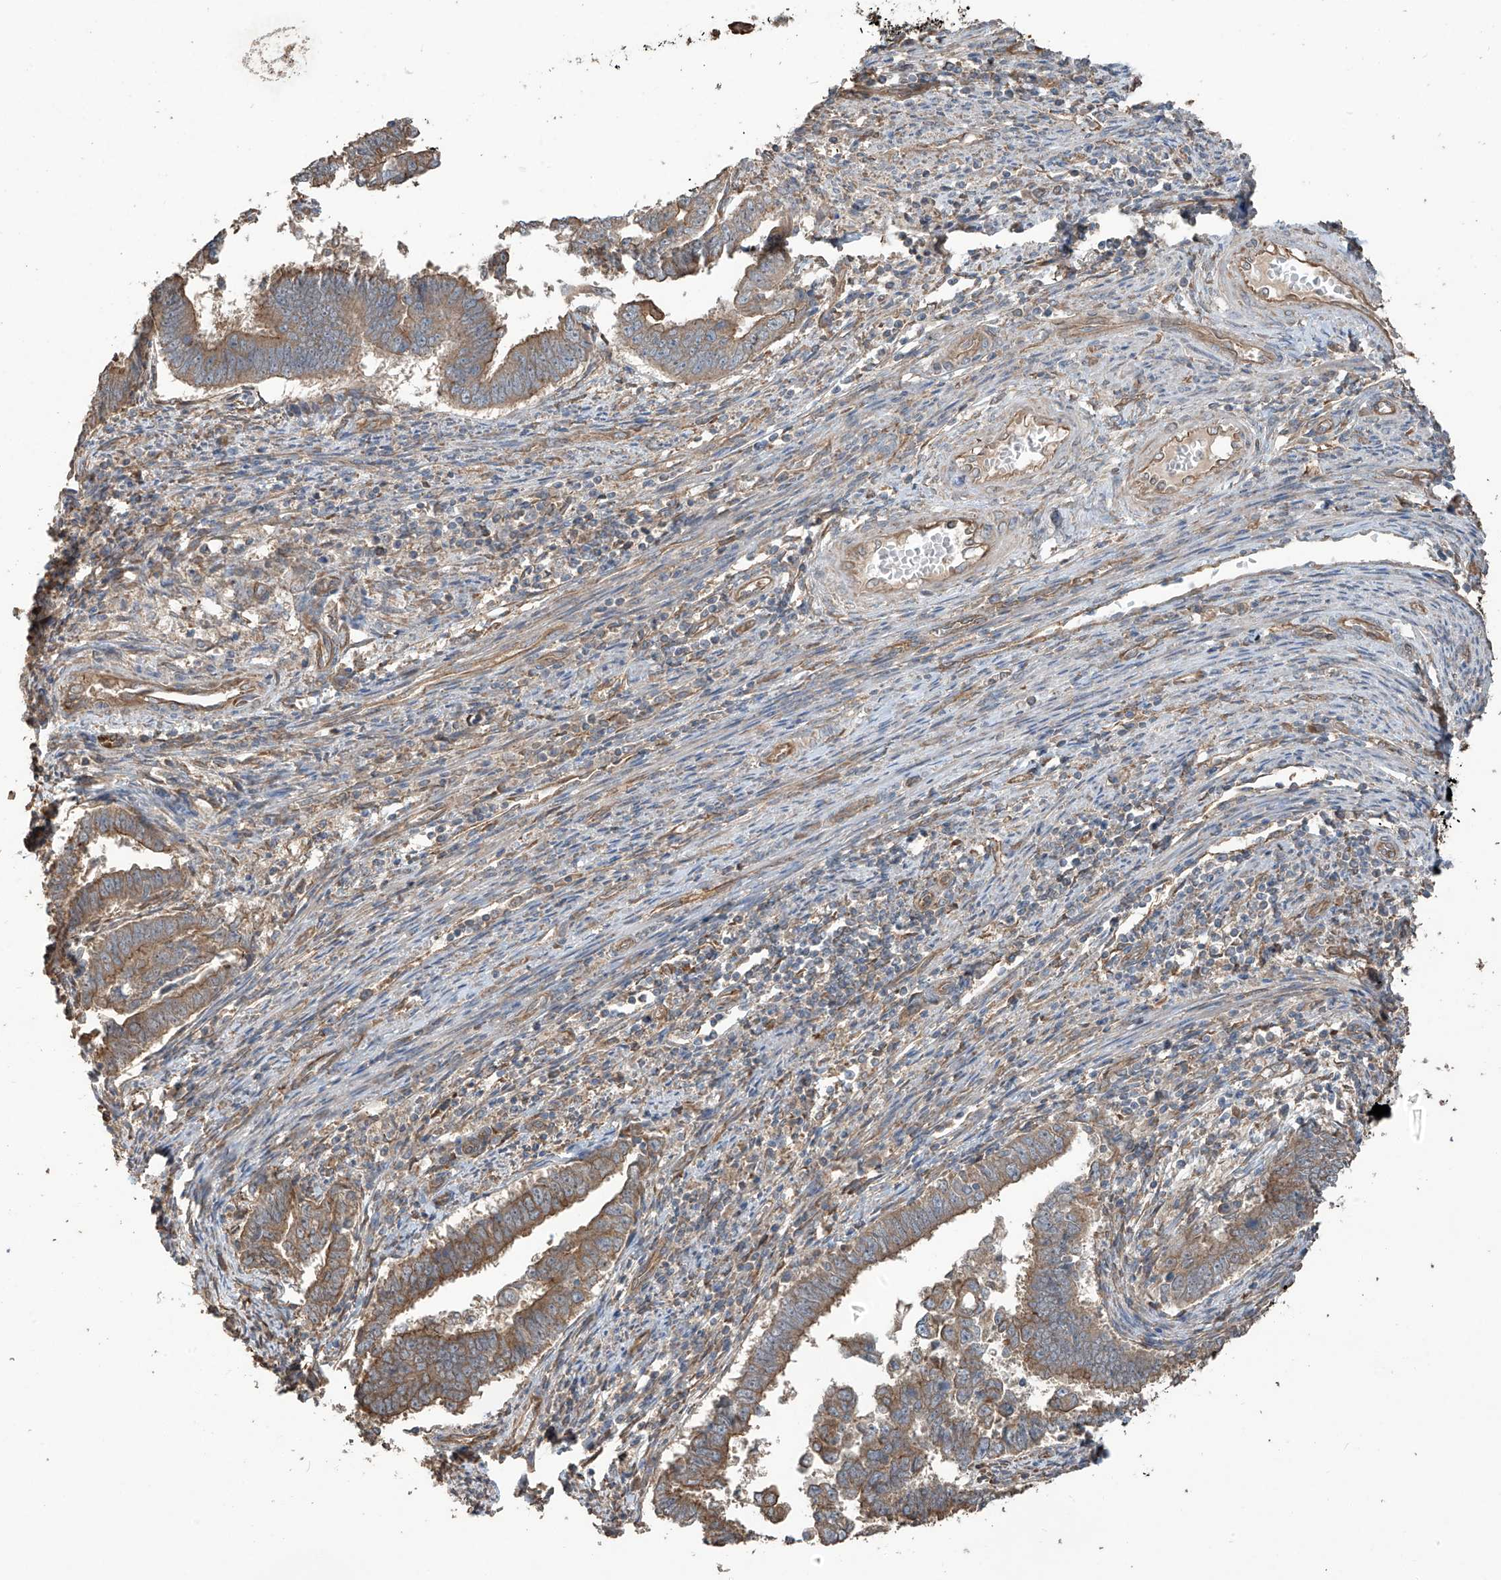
{"staining": {"intensity": "moderate", "quantity": "25%-75%", "location": "cytoplasmic/membranous"}, "tissue": "endometrial cancer", "cell_type": "Tumor cells", "image_type": "cancer", "snomed": [{"axis": "morphology", "description": "Adenocarcinoma, NOS"}, {"axis": "topography", "description": "Endometrium"}], "caption": "Human adenocarcinoma (endometrial) stained for a protein (brown) demonstrates moderate cytoplasmic/membranous positive expression in about 25%-75% of tumor cells.", "gene": "AGBL5", "patient": {"sex": "female", "age": 75}}